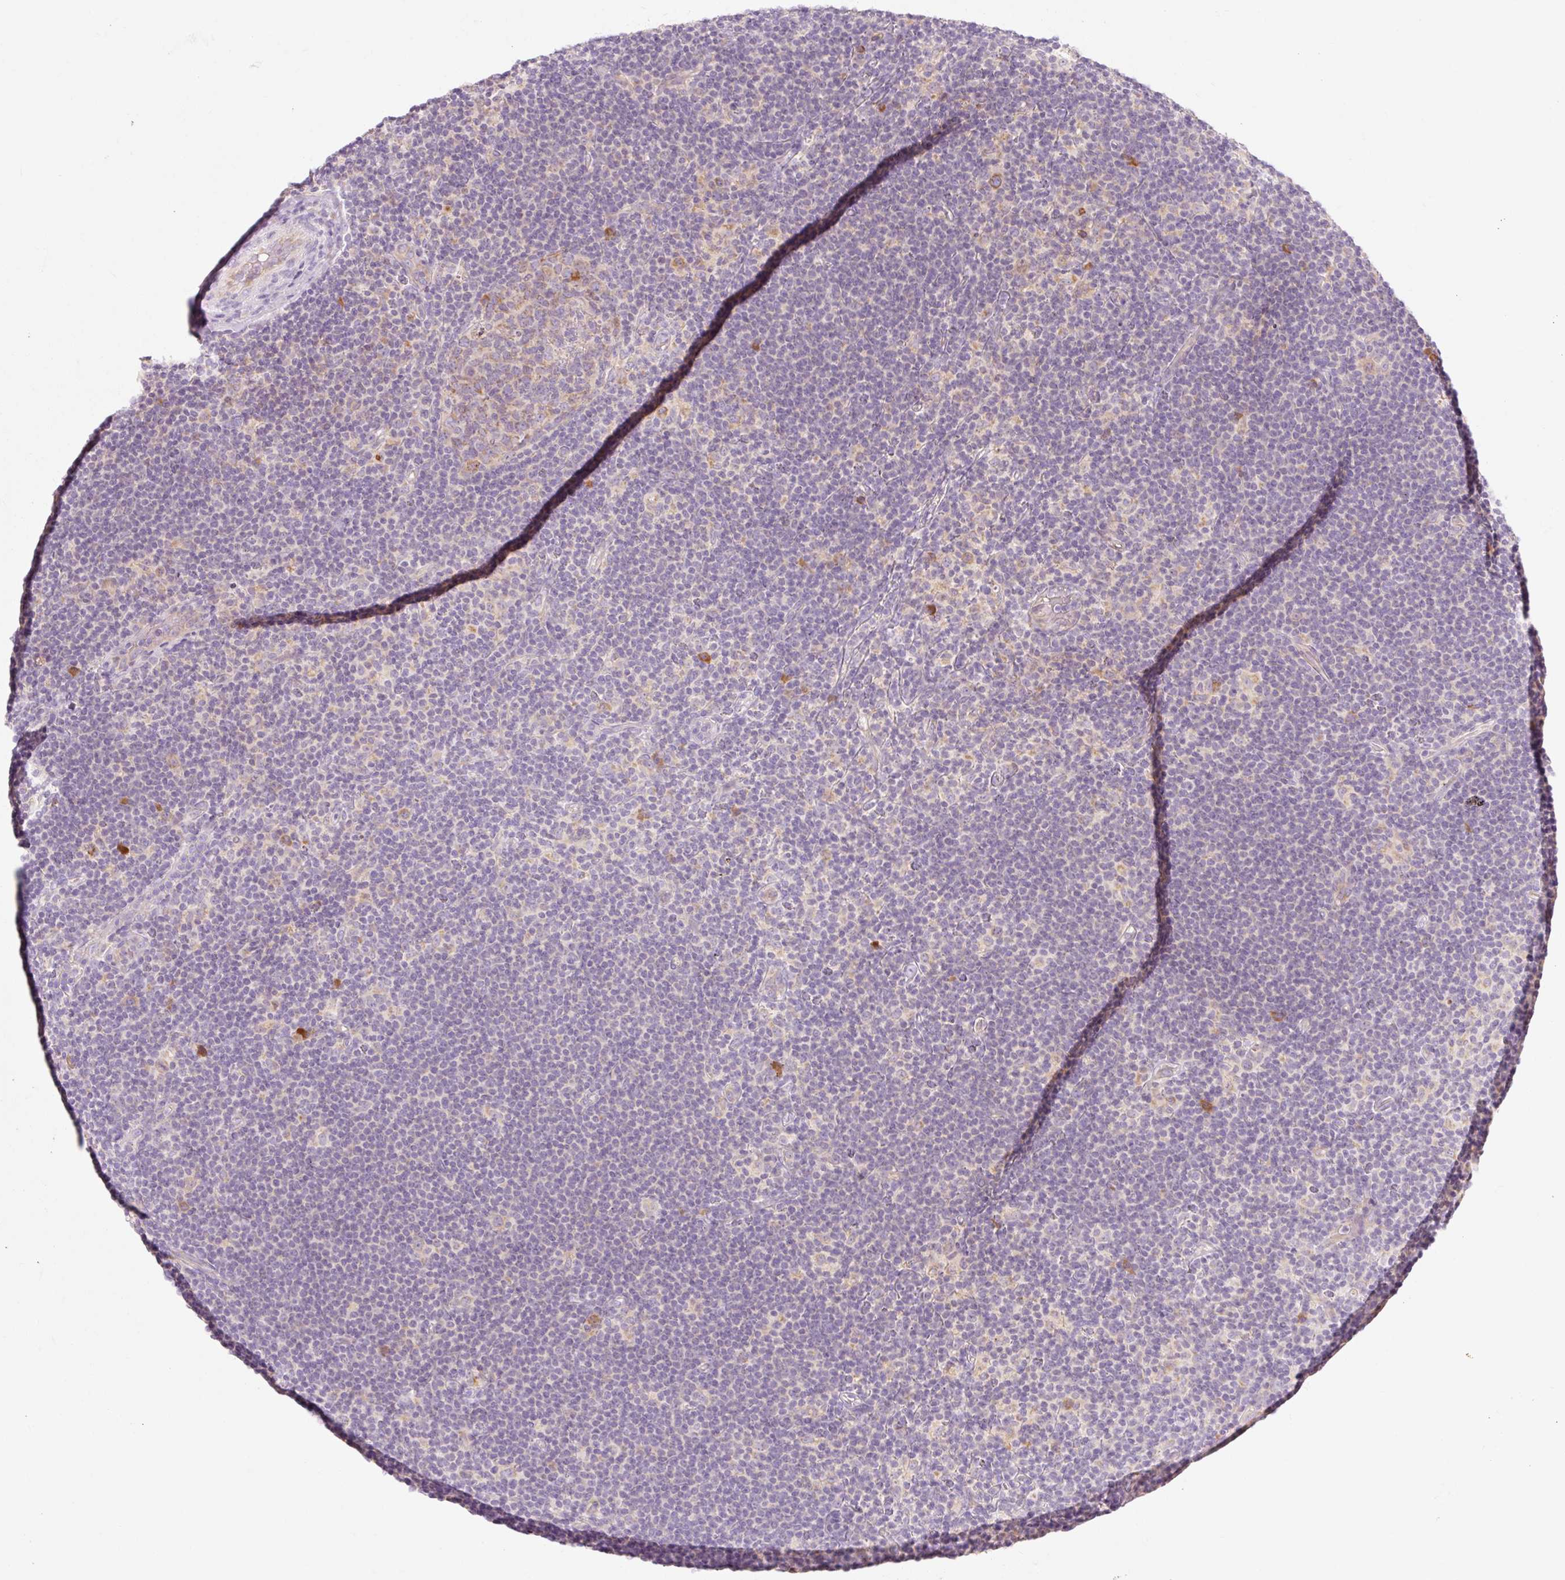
{"staining": {"intensity": "negative", "quantity": "none", "location": "none"}, "tissue": "lymphoma", "cell_type": "Tumor cells", "image_type": "cancer", "snomed": [{"axis": "morphology", "description": "Hodgkin's disease, NOS"}, {"axis": "topography", "description": "Lymph node"}], "caption": "The image displays no significant positivity in tumor cells of lymphoma.", "gene": "MYO1D", "patient": {"sex": "female", "age": 57}}